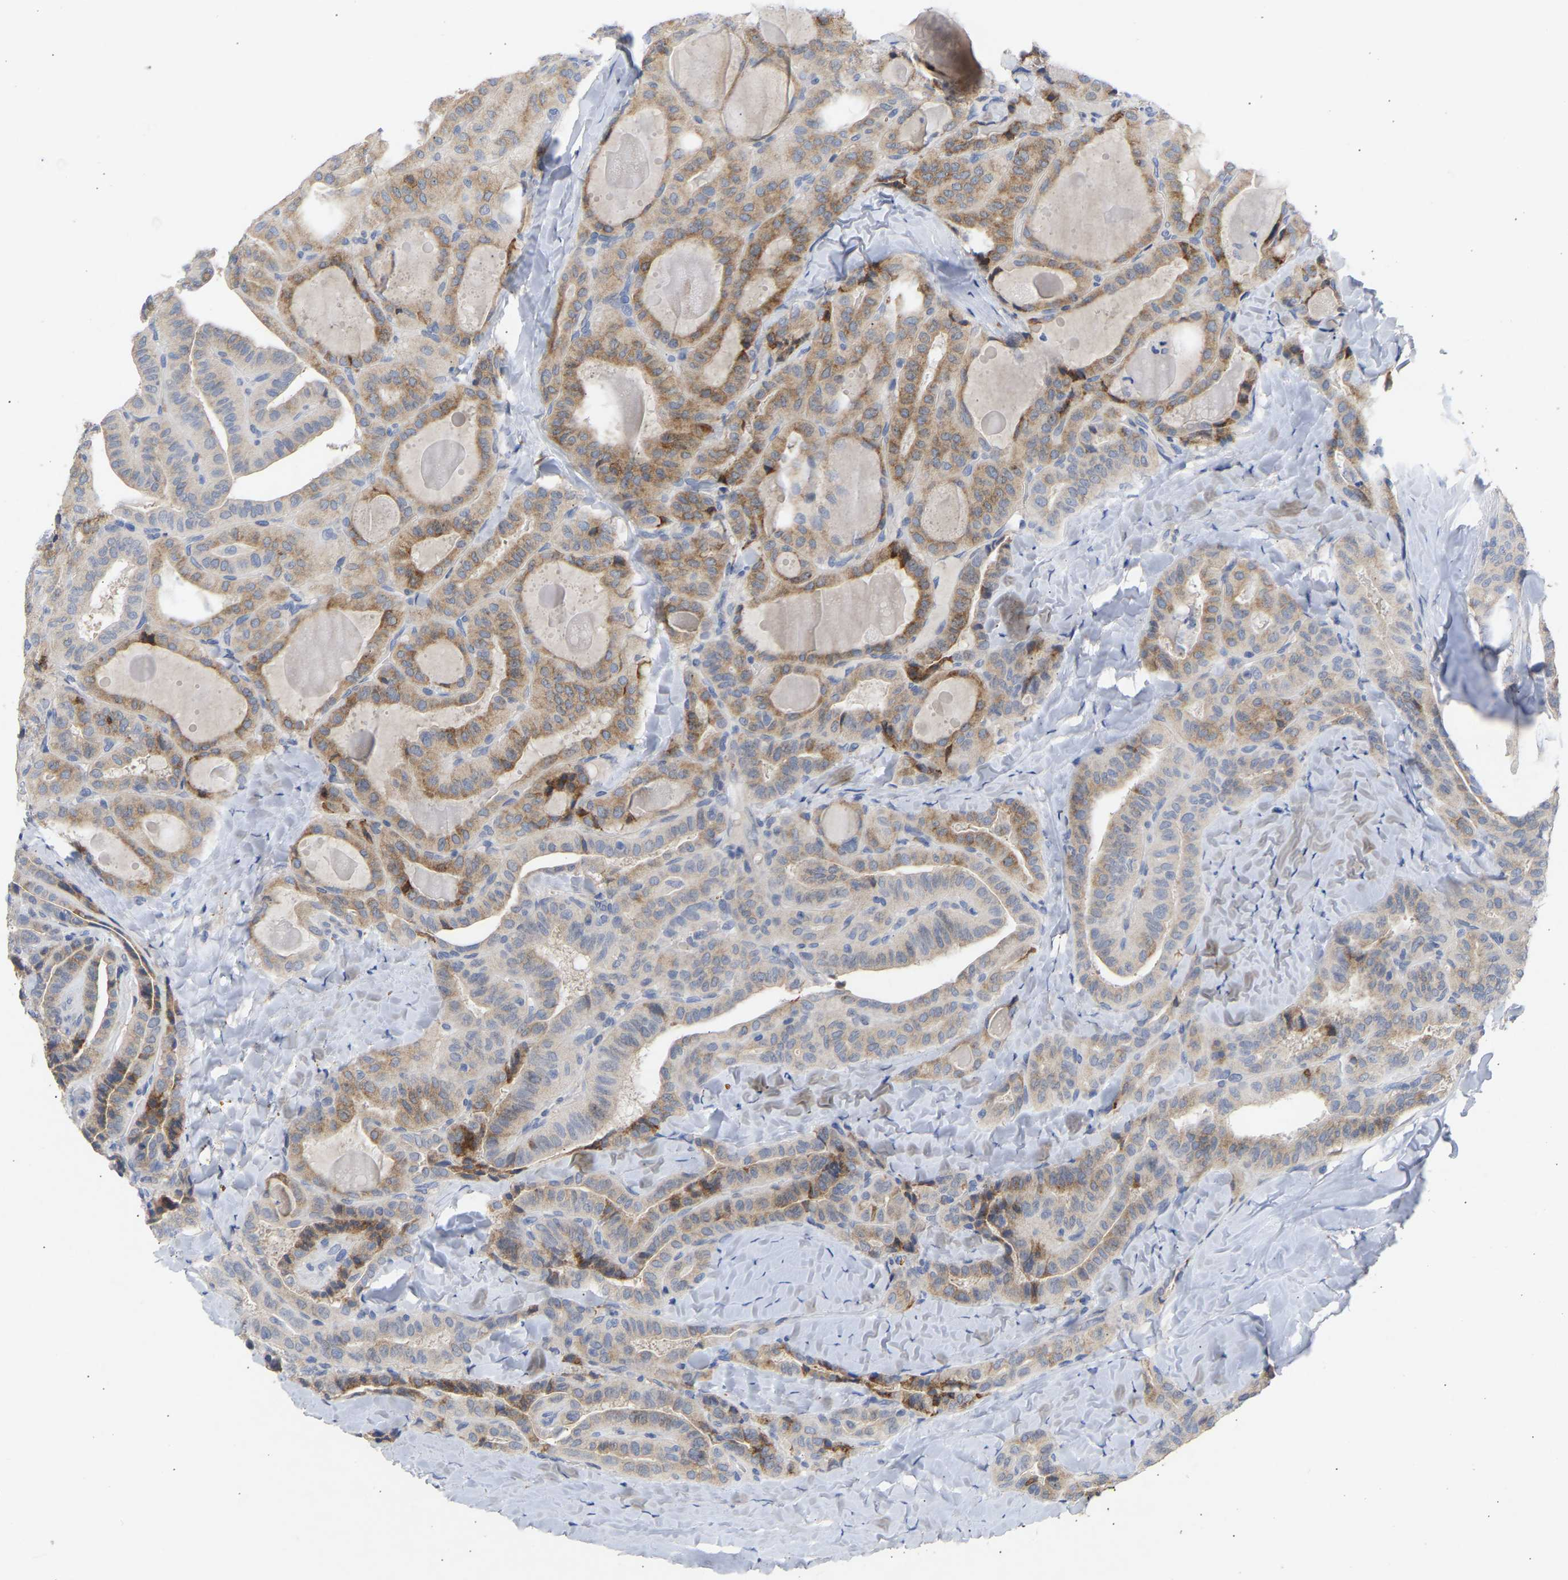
{"staining": {"intensity": "moderate", "quantity": "25%-75%", "location": "cytoplasmic/membranous"}, "tissue": "thyroid cancer", "cell_type": "Tumor cells", "image_type": "cancer", "snomed": [{"axis": "morphology", "description": "Papillary adenocarcinoma, NOS"}, {"axis": "topography", "description": "Thyroid gland"}], "caption": "DAB immunohistochemical staining of human thyroid cancer (papillary adenocarcinoma) demonstrates moderate cytoplasmic/membranous protein staining in about 25%-75% of tumor cells.", "gene": "SELENOM", "patient": {"sex": "male", "age": 77}}